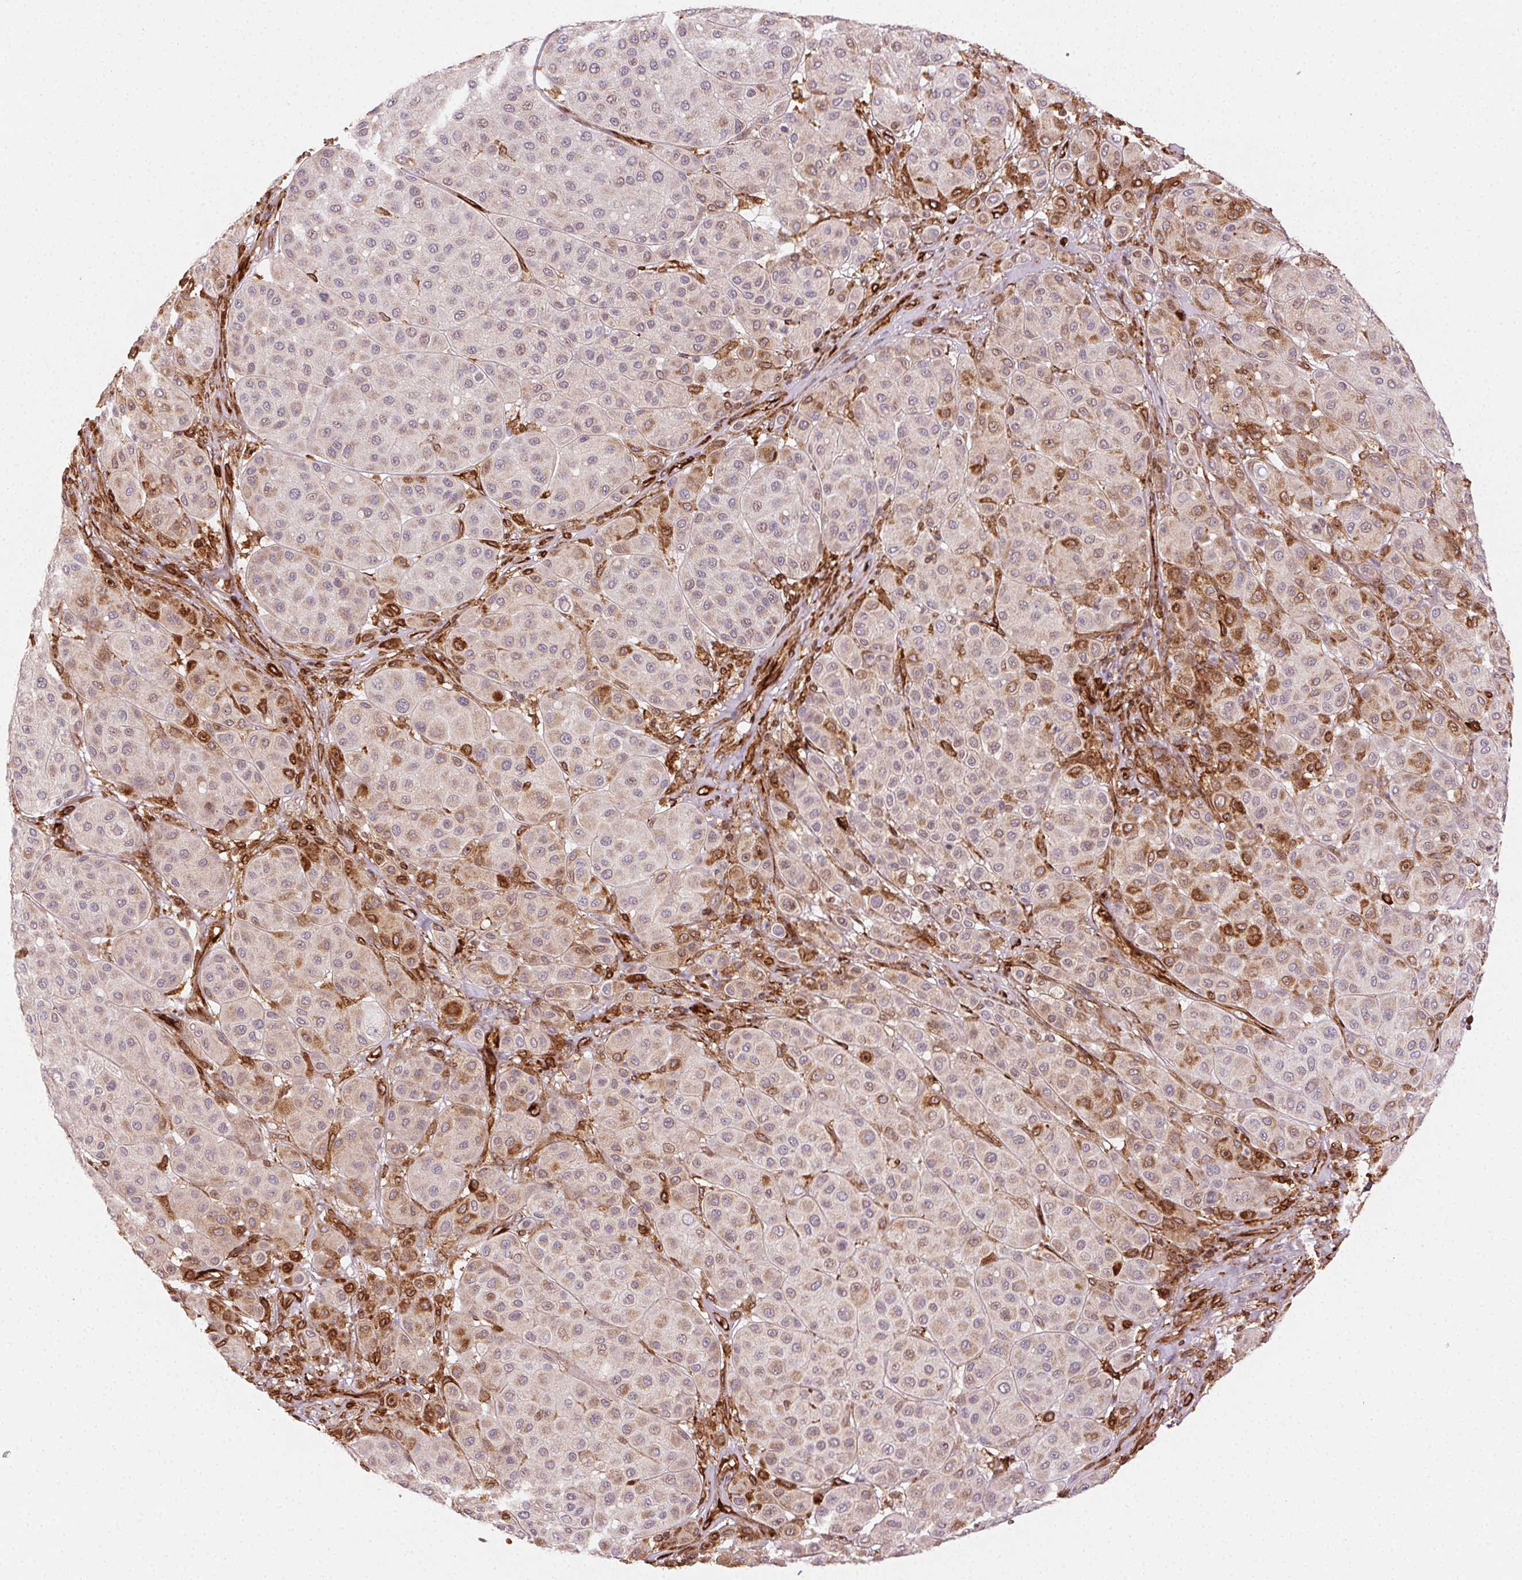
{"staining": {"intensity": "weak", "quantity": "<25%", "location": "cytoplasmic/membranous"}, "tissue": "melanoma", "cell_type": "Tumor cells", "image_type": "cancer", "snomed": [{"axis": "morphology", "description": "Malignant melanoma, Metastatic site"}, {"axis": "topography", "description": "Smooth muscle"}], "caption": "There is no significant staining in tumor cells of melanoma.", "gene": "RNASET2", "patient": {"sex": "male", "age": 41}}